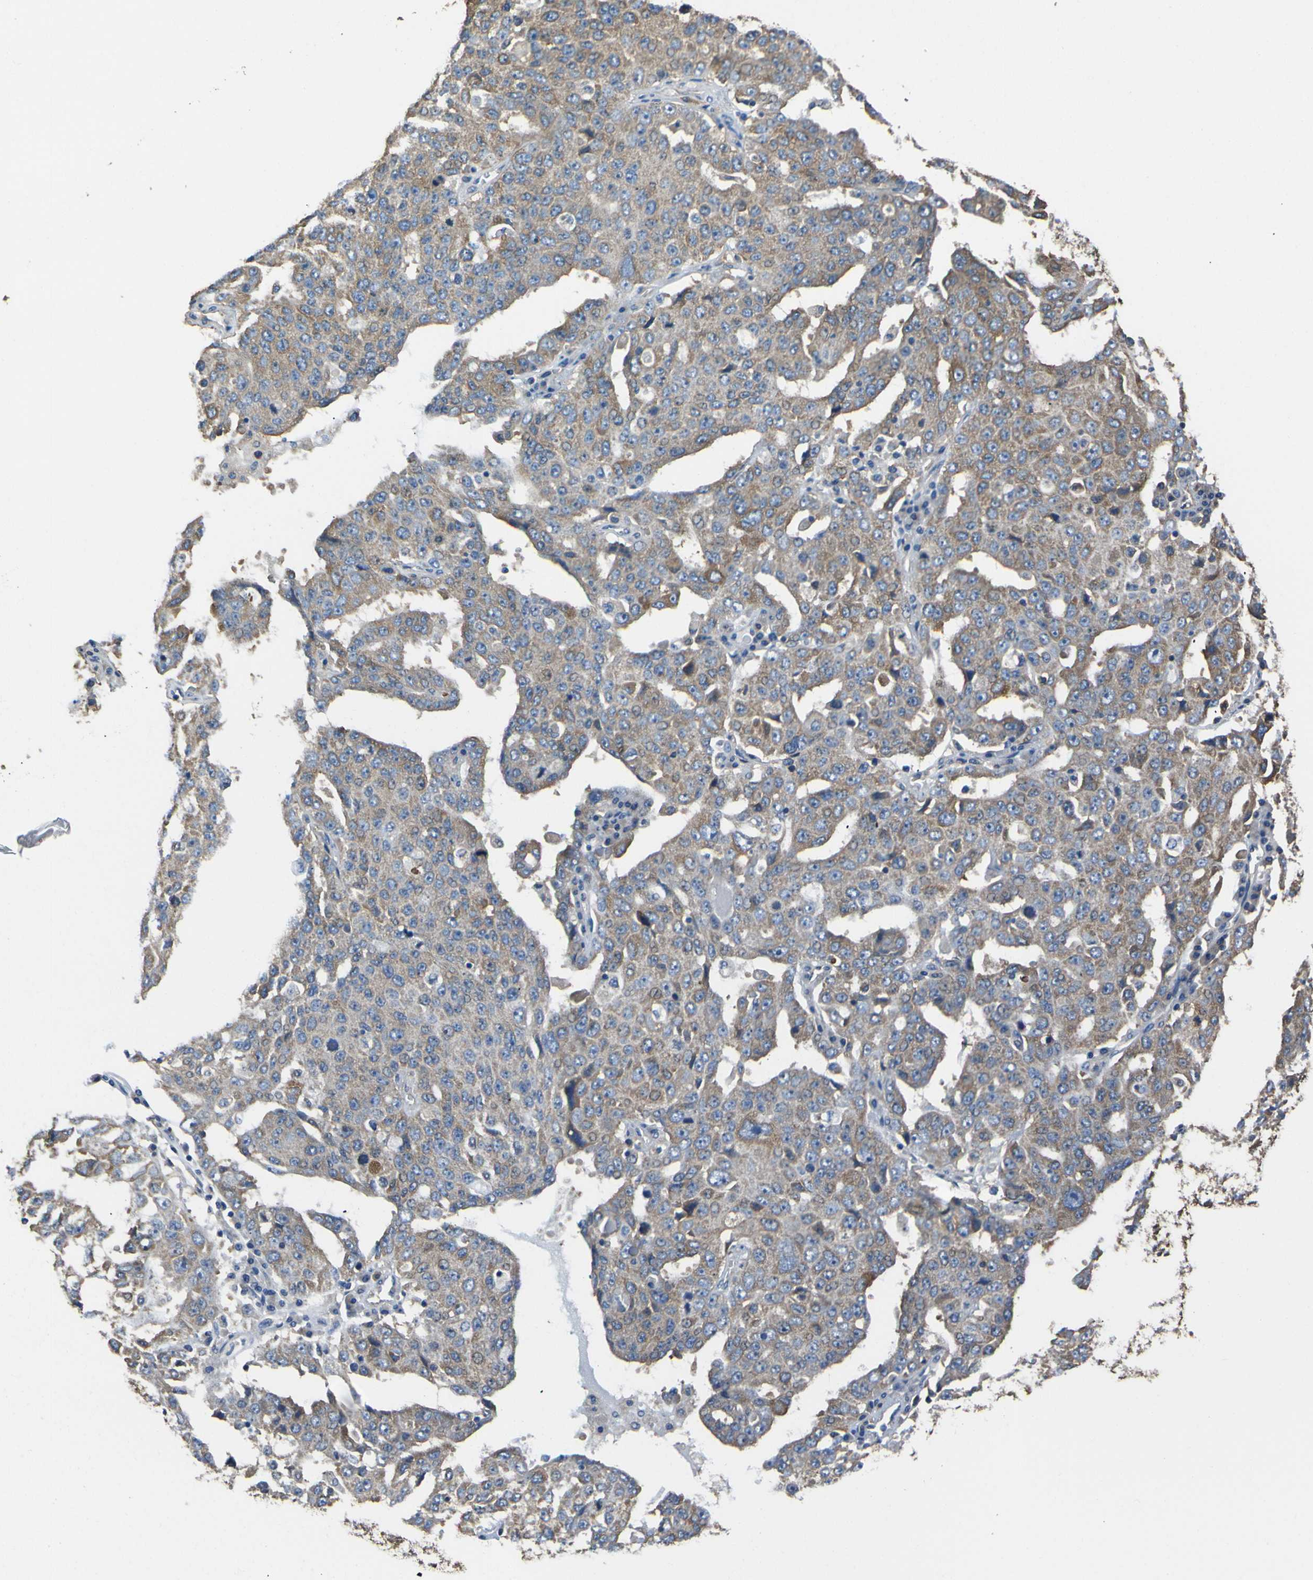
{"staining": {"intensity": "moderate", "quantity": ">75%", "location": "cytoplasmic/membranous"}, "tissue": "ovarian cancer", "cell_type": "Tumor cells", "image_type": "cancer", "snomed": [{"axis": "morphology", "description": "Carcinoma, endometroid"}, {"axis": "topography", "description": "Ovary"}], "caption": "Approximately >75% of tumor cells in human ovarian cancer exhibit moderate cytoplasmic/membranous protein positivity as visualized by brown immunohistochemical staining.", "gene": "TUBB", "patient": {"sex": "female", "age": 62}}